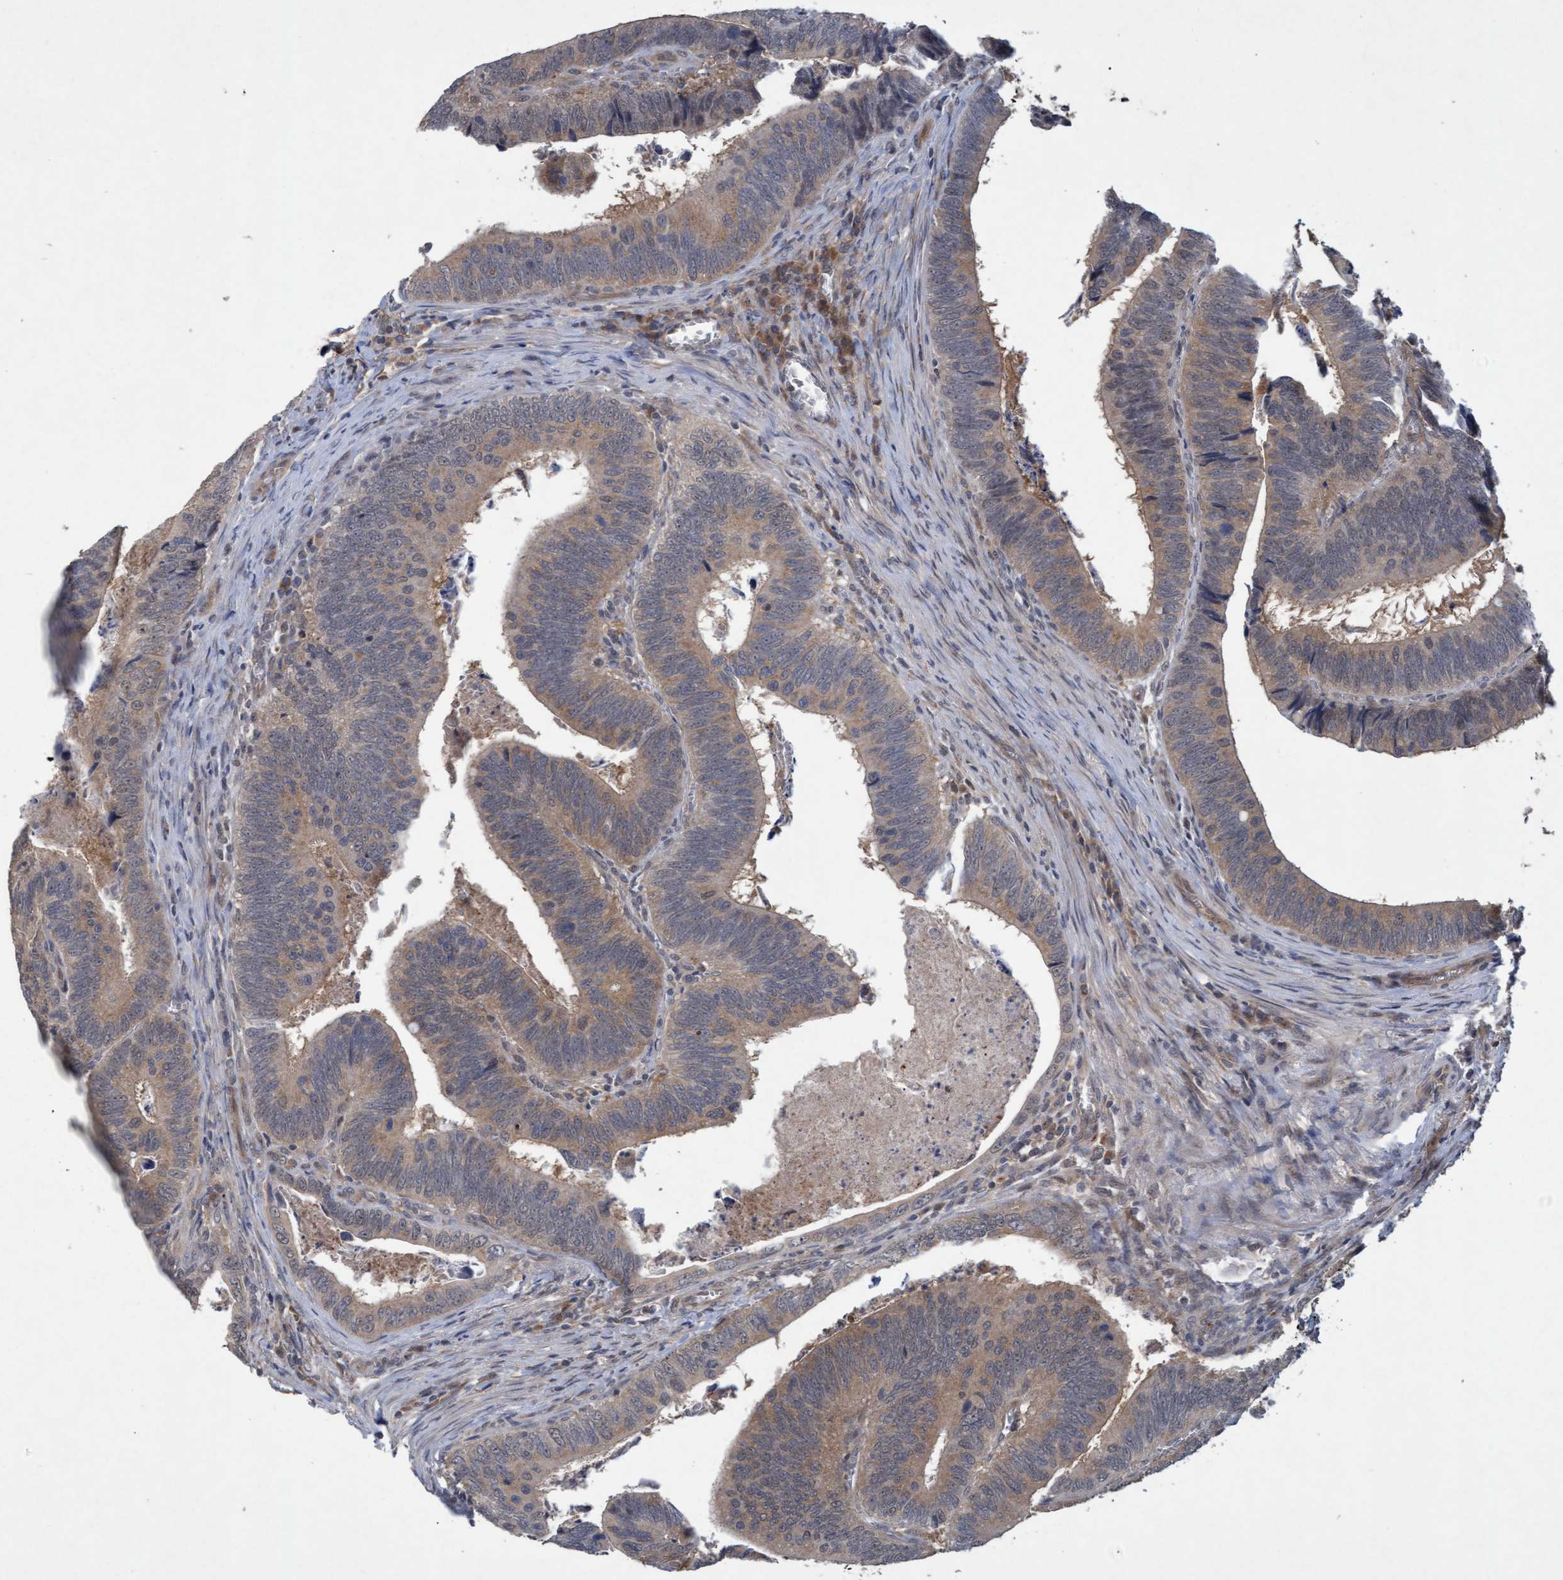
{"staining": {"intensity": "weak", "quantity": ">75%", "location": "cytoplasmic/membranous"}, "tissue": "colorectal cancer", "cell_type": "Tumor cells", "image_type": "cancer", "snomed": [{"axis": "morphology", "description": "Inflammation, NOS"}, {"axis": "morphology", "description": "Adenocarcinoma, NOS"}, {"axis": "topography", "description": "Colon"}], "caption": "Colorectal adenocarcinoma stained with a protein marker displays weak staining in tumor cells.", "gene": "PSMB6", "patient": {"sex": "male", "age": 72}}